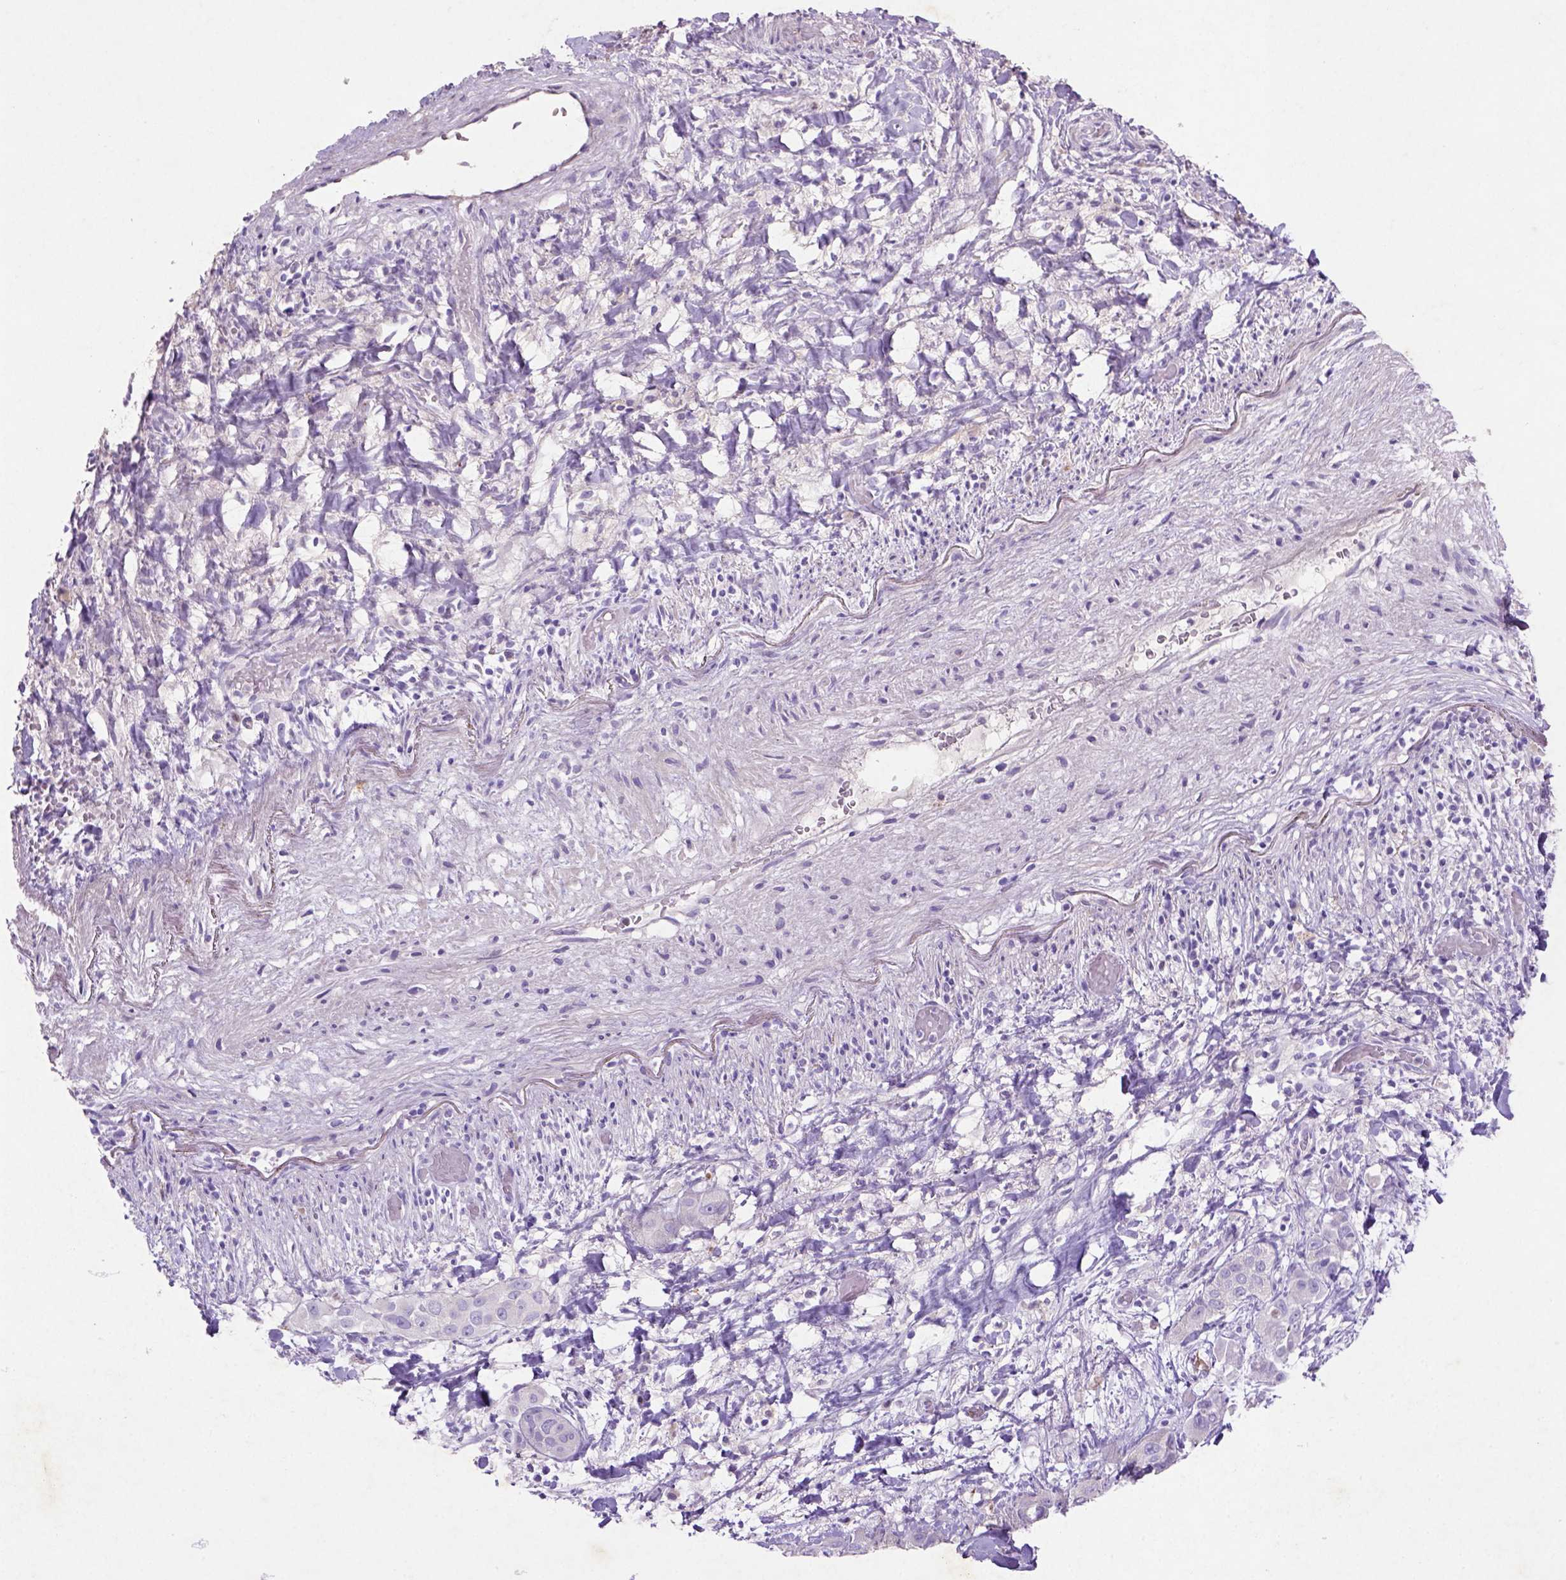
{"staining": {"intensity": "negative", "quantity": "none", "location": "none"}, "tissue": "liver cancer", "cell_type": "Tumor cells", "image_type": "cancer", "snomed": [{"axis": "morphology", "description": "Cholangiocarcinoma"}, {"axis": "topography", "description": "Liver"}], "caption": "Image shows no protein expression in tumor cells of liver cancer tissue.", "gene": "NUDT2", "patient": {"sex": "female", "age": 52}}